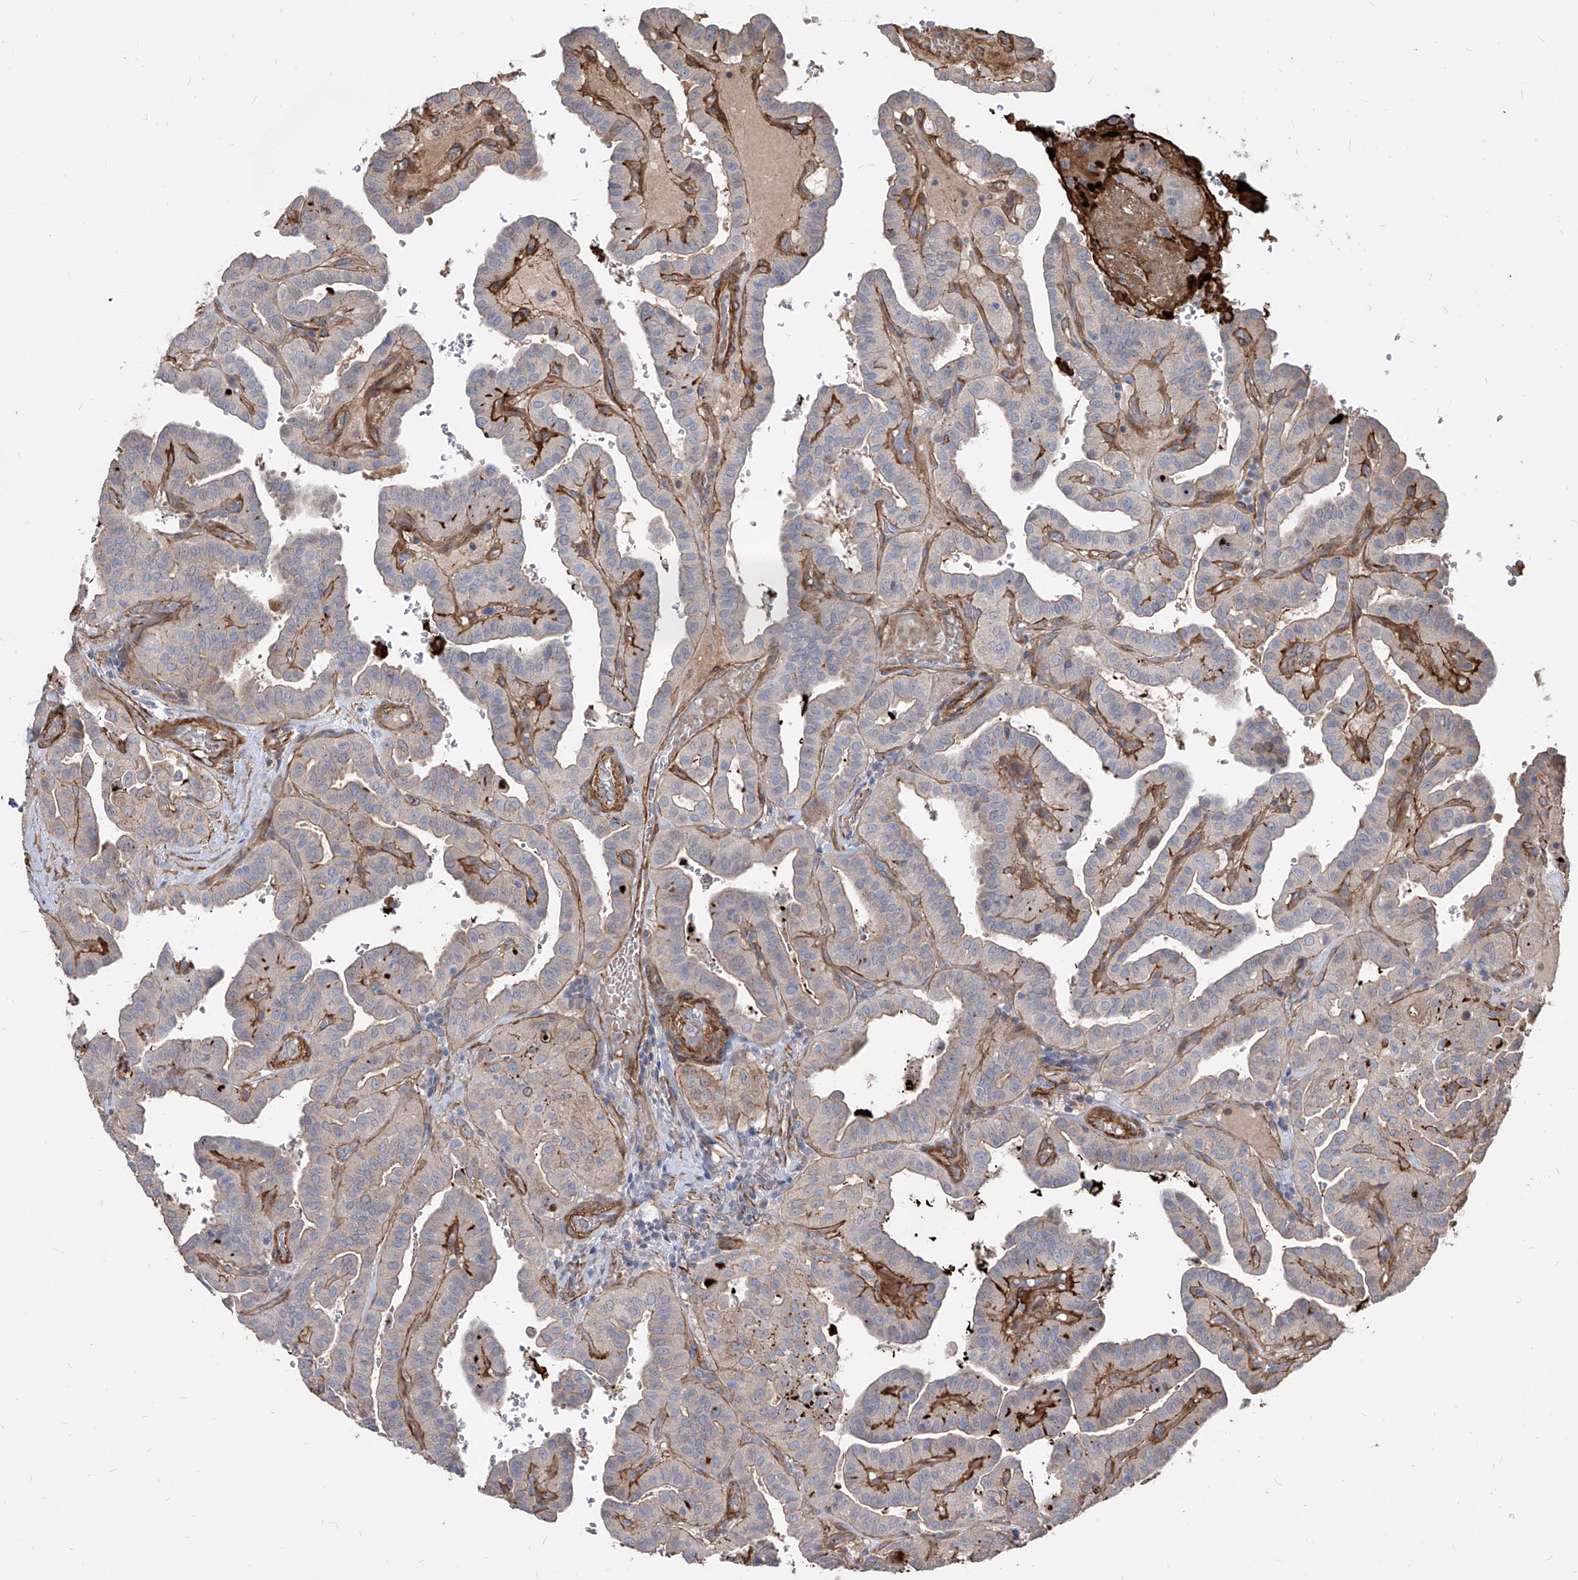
{"staining": {"intensity": "weak", "quantity": "<25%", "location": "cytoplasmic/membranous"}, "tissue": "thyroid cancer", "cell_type": "Tumor cells", "image_type": "cancer", "snomed": [{"axis": "morphology", "description": "Papillary adenocarcinoma, NOS"}, {"axis": "topography", "description": "Thyroid gland"}], "caption": "This is an IHC image of thyroid cancer (papillary adenocarcinoma). There is no positivity in tumor cells.", "gene": "FAM83B", "patient": {"sex": "male", "age": 77}}